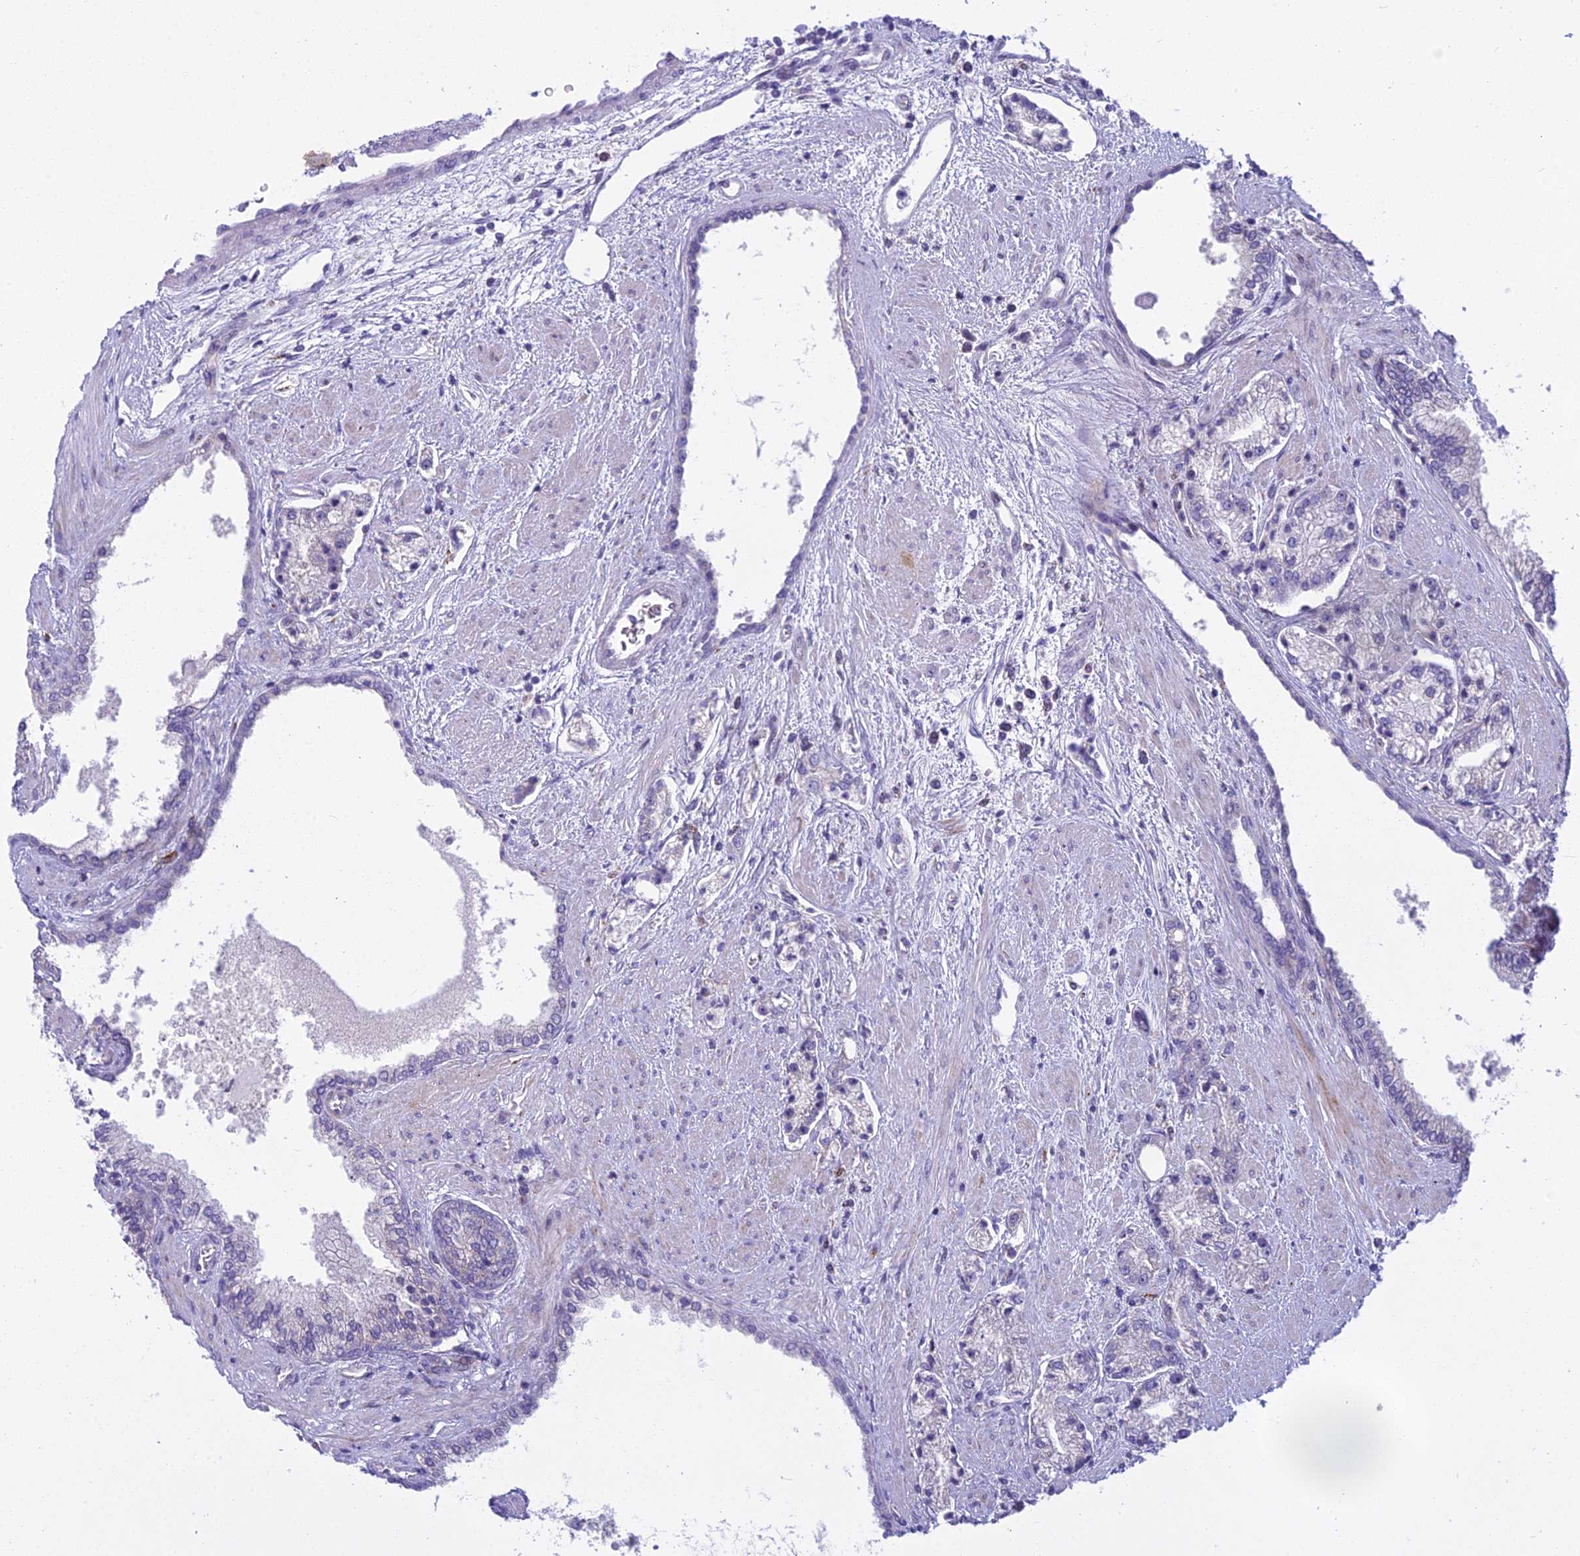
{"staining": {"intensity": "negative", "quantity": "none", "location": "none"}, "tissue": "prostate cancer", "cell_type": "Tumor cells", "image_type": "cancer", "snomed": [{"axis": "morphology", "description": "Adenocarcinoma, High grade"}, {"axis": "topography", "description": "Prostate"}], "caption": "This is an immunohistochemistry (IHC) histopathology image of human prostate cancer (high-grade adenocarcinoma). There is no positivity in tumor cells.", "gene": "PCDHB14", "patient": {"sex": "male", "age": 67}}